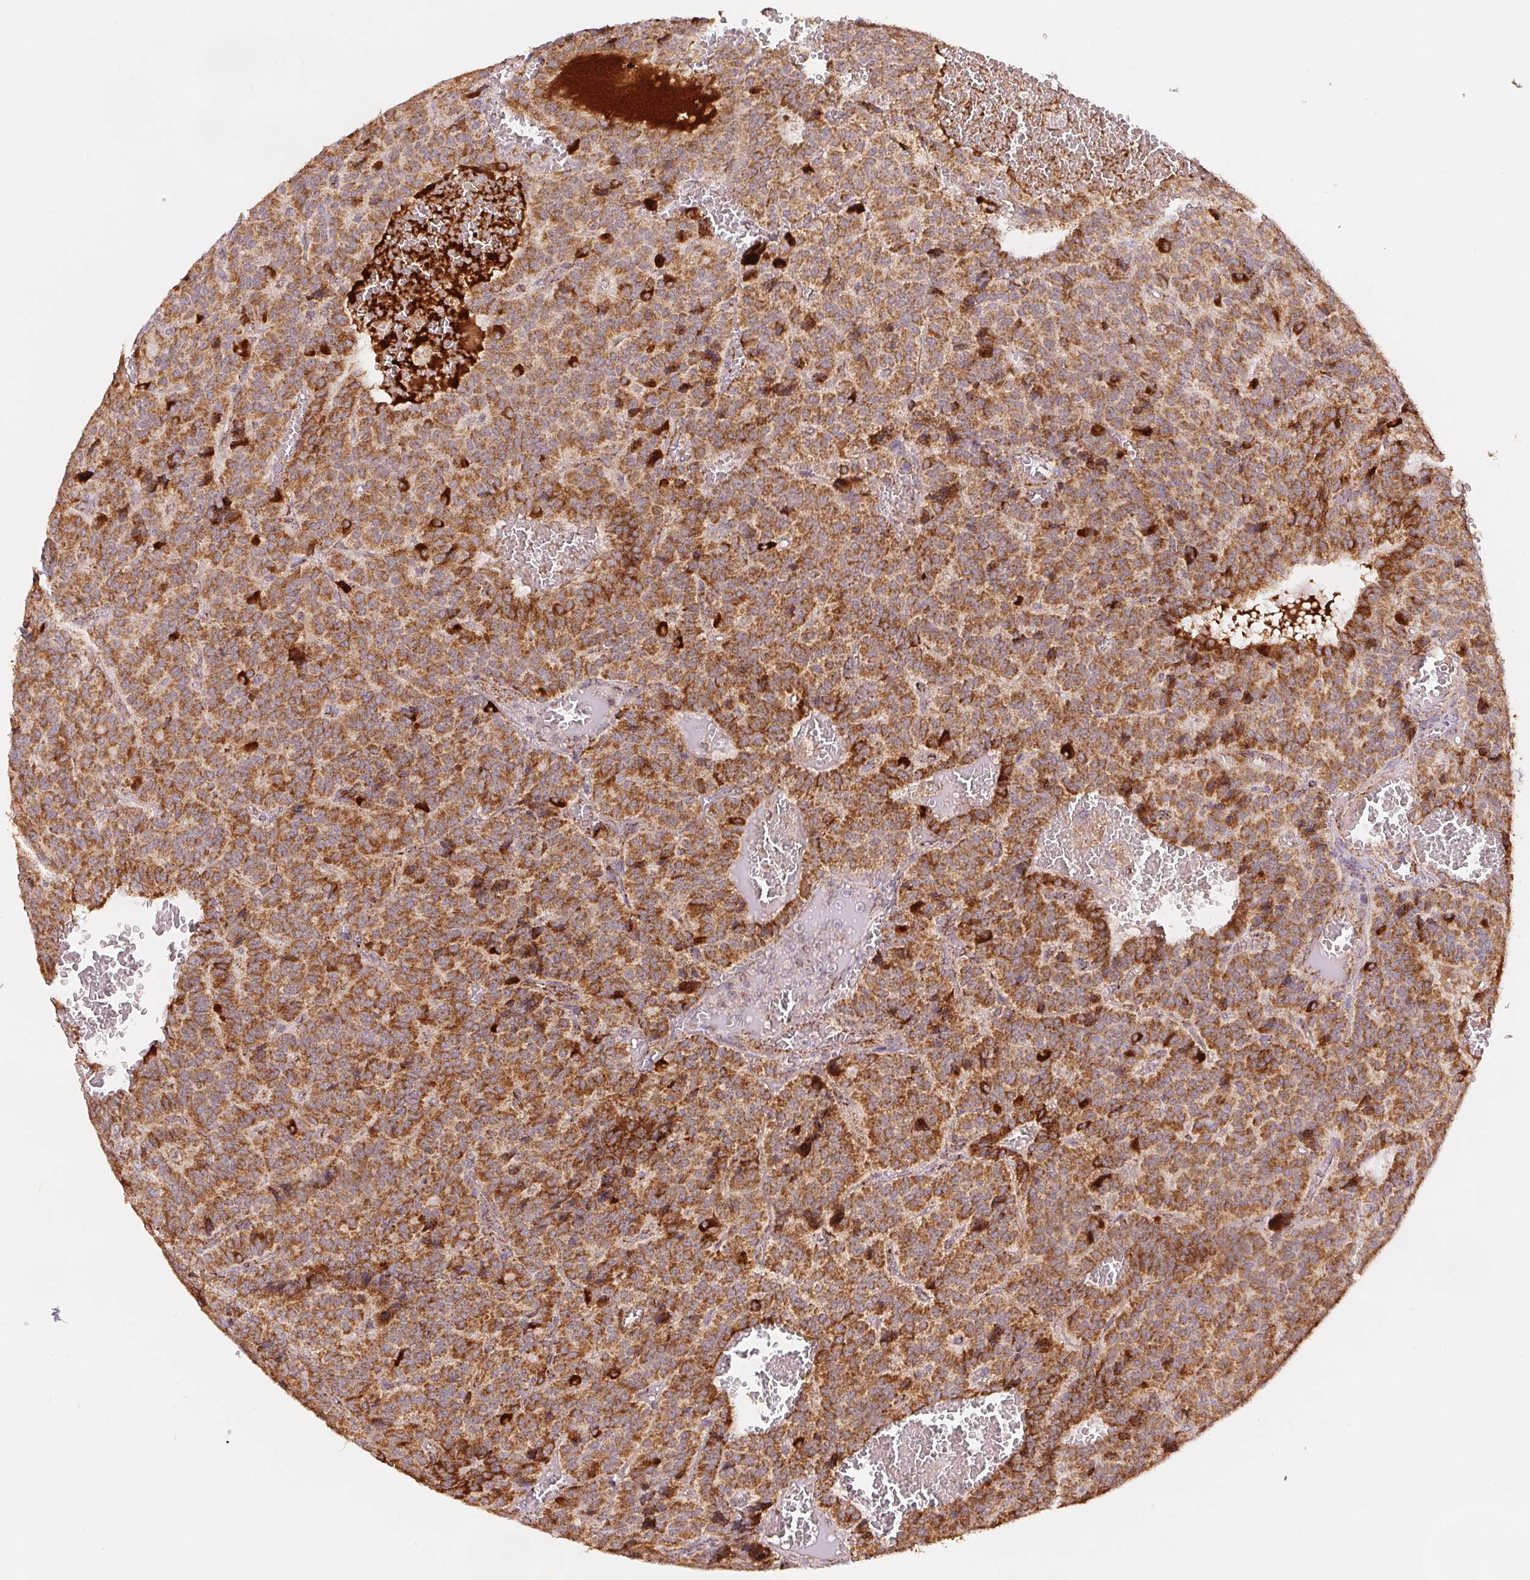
{"staining": {"intensity": "moderate", "quantity": ">75%", "location": "cytoplasmic/membranous"}, "tissue": "carcinoid", "cell_type": "Tumor cells", "image_type": "cancer", "snomed": [{"axis": "morphology", "description": "Carcinoid, malignant, NOS"}, {"axis": "topography", "description": "Lung"}], "caption": "A medium amount of moderate cytoplasmic/membranous expression is present in approximately >75% of tumor cells in carcinoid tissue.", "gene": "SDHB", "patient": {"sex": "male", "age": 70}}